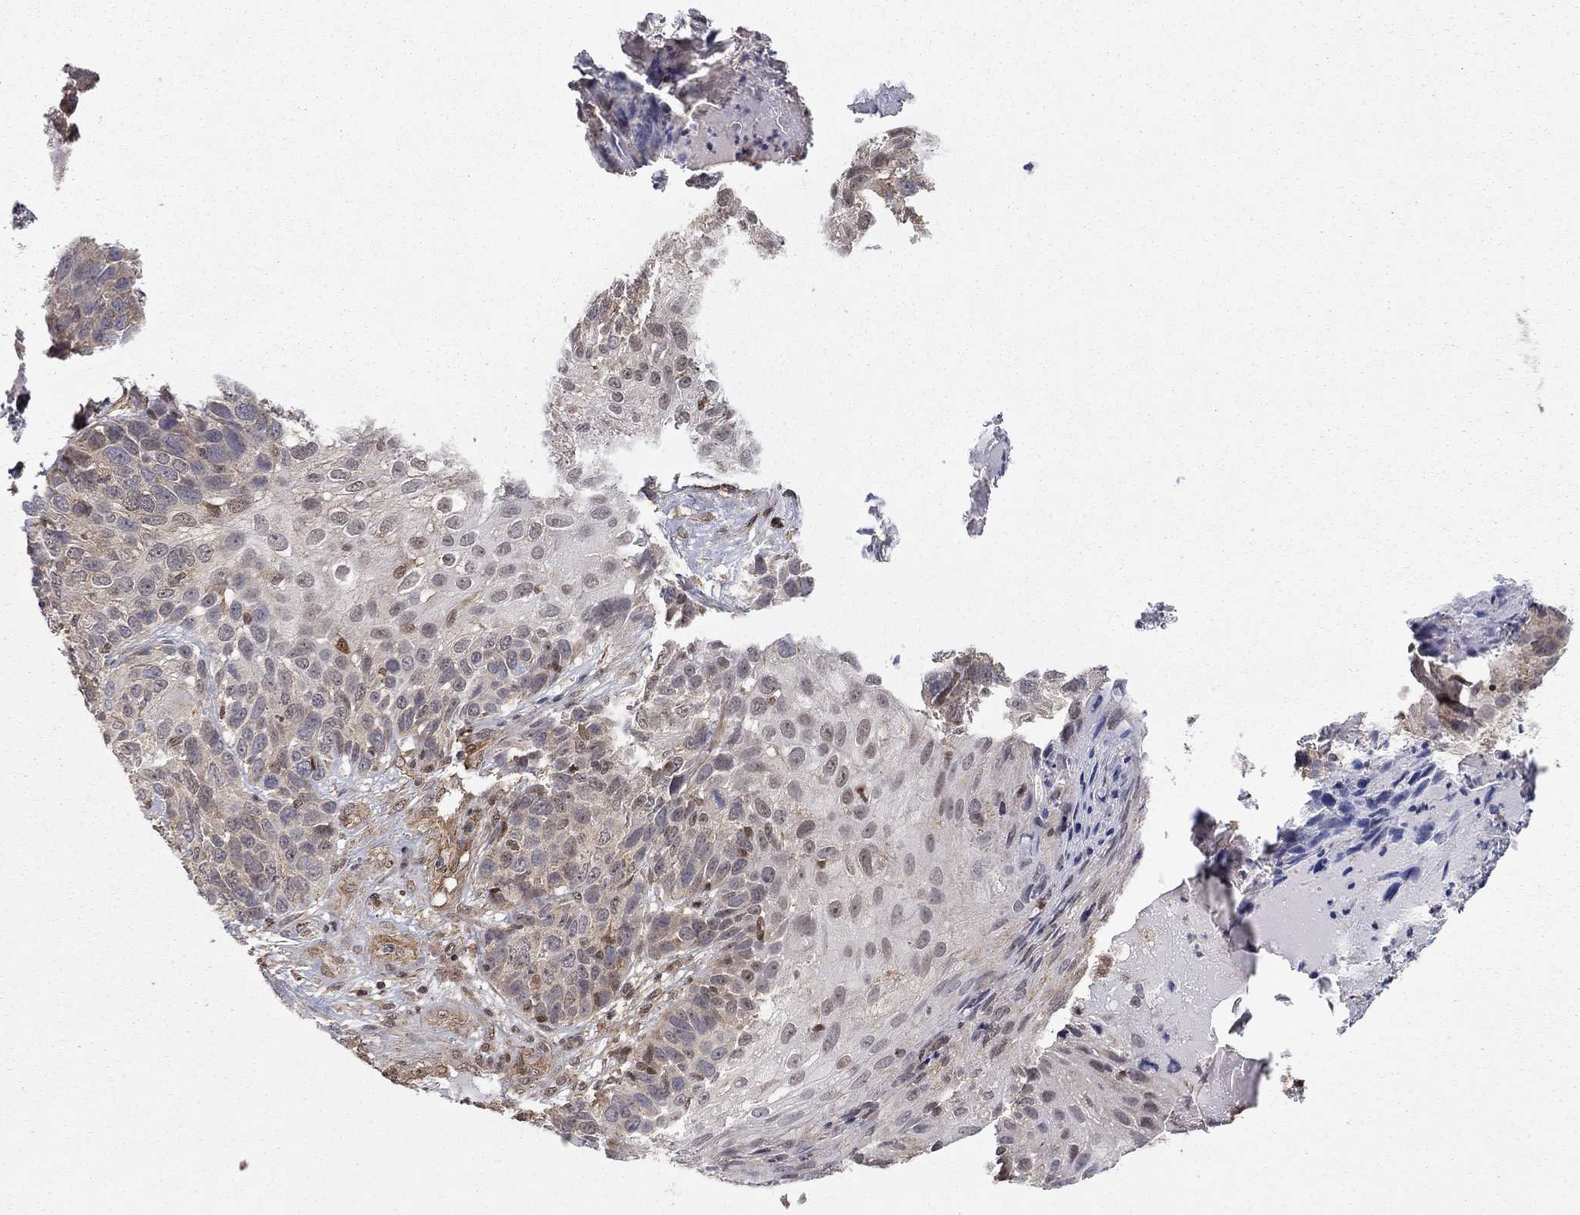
{"staining": {"intensity": "weak", "quantity": "<25%", "location": "cytoplasmic/membranous"}, "tissue": "skin cancer", "cell_type": "Tumor cells", "image_type": "cancer", "snomed": [{"axis": "morphology", "description": "Squamous cell carcinoma, NOS"}, {"axis": "topography", "description": "Skin"}], "caption": "This photomicrograph is of skin squamous cell carcinoma stained with IHC to label a protein in brown with the nuclei are counter-stained blue. There is no expression in tumor cells.", "gene": "TDP1", "patient": {"sex": "male", "age": 92}}